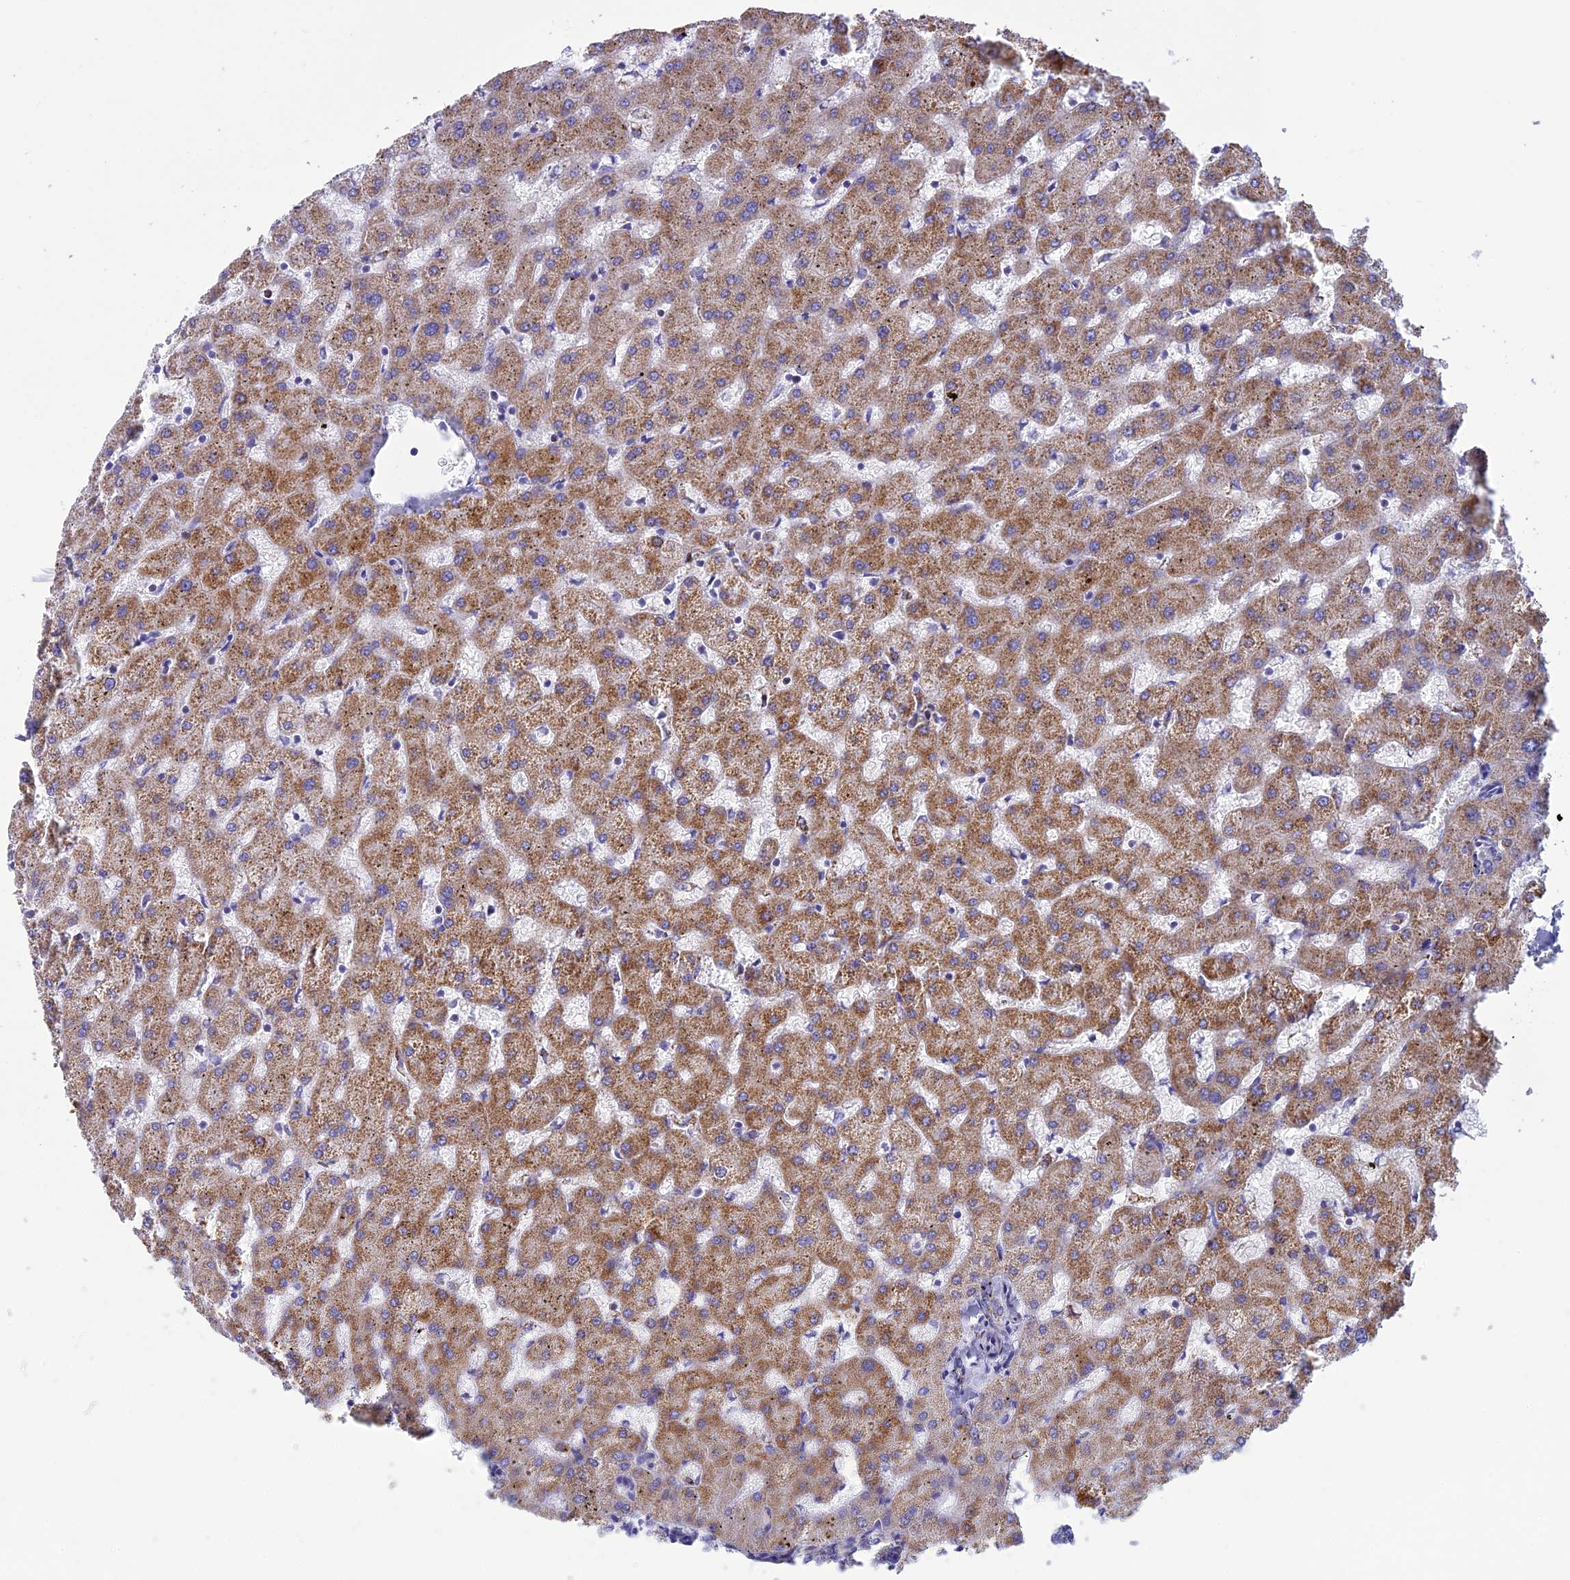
{"staining": {"intensity": "moderate", "quantity": ">75%", "location": "cytoplasmic/membranous"}, "tissue": "liver", "cell_type": "Cholangiocytes", "image_type": "normal", "snomed": [{"axis": "morphology", "description": "Normal tissue, NOS"}, {"axis": "topography", "description": "Liver"}], "caption": "Protein staining displays moderate cytoplasmic/membranous staining in approximately >75% of cholangiocytes in unremarkable liver. Using DAB (3,3'-diaminobenzidine) (brown) and hematoxylin (blue) stains, captured at high magnification using brightfield microscopy.", "gene": "KCNG1", "patient": {"sex": "female", "age": 63}}